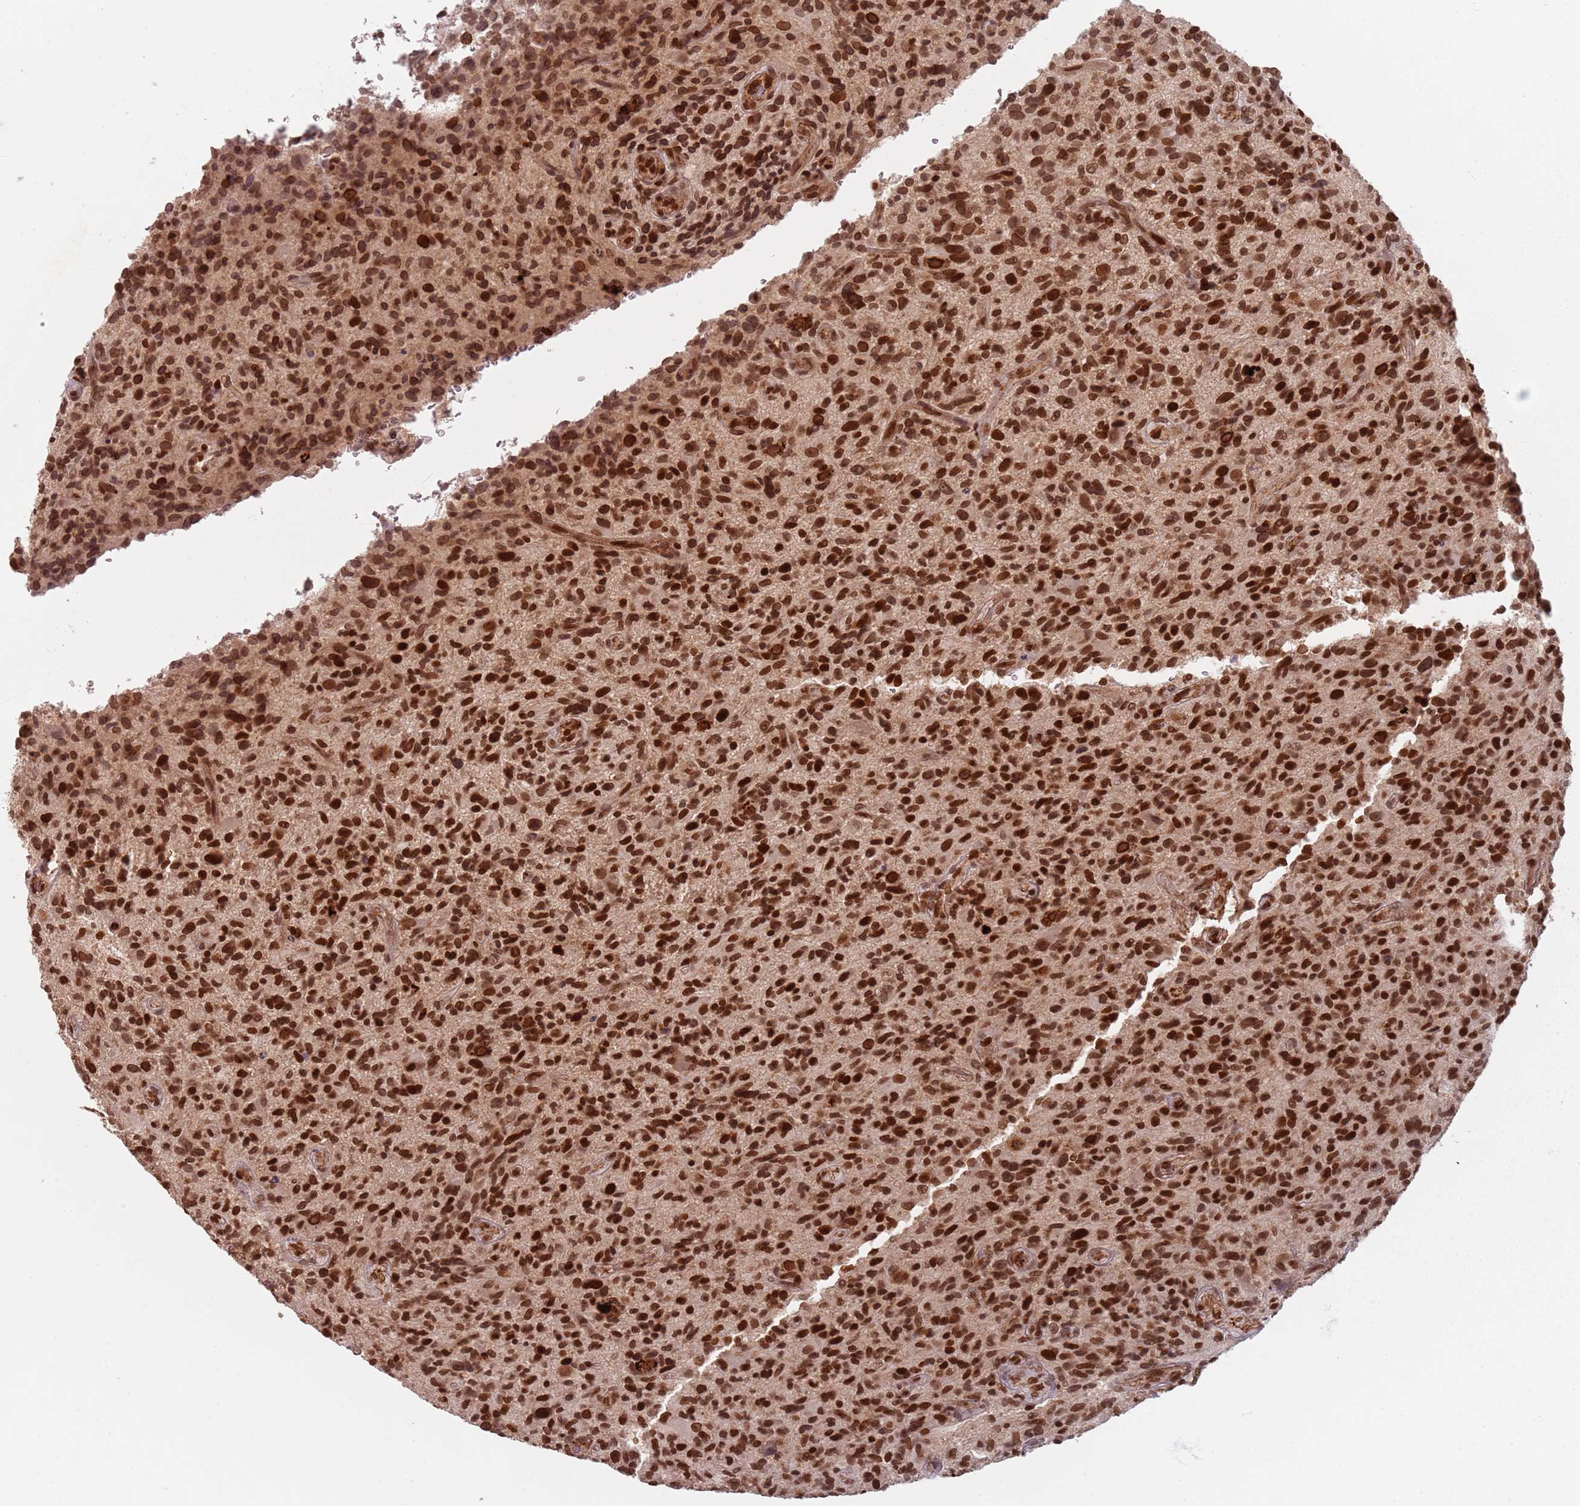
{"staining": {"intensity": "strong", "quantity": ">75%", "location": "nuclear"}, "tissue": "glioma", "cell_type": "Tumor cells", "image_type": "cancer", "snomed": [{"axis": "morphology", "description": "Glioma, malignant, High grade"}, {"axis": "topography", "description": "Brain"}], "caption": "An immunohistochemistry (IHC) micrograph of neoplastic tissue is shown. Protein staining in brown labels strong nuclear positivity in glioma within tumor cells.", "gene": "NUP50", "patient": {"sex": "male", "age": 47}}